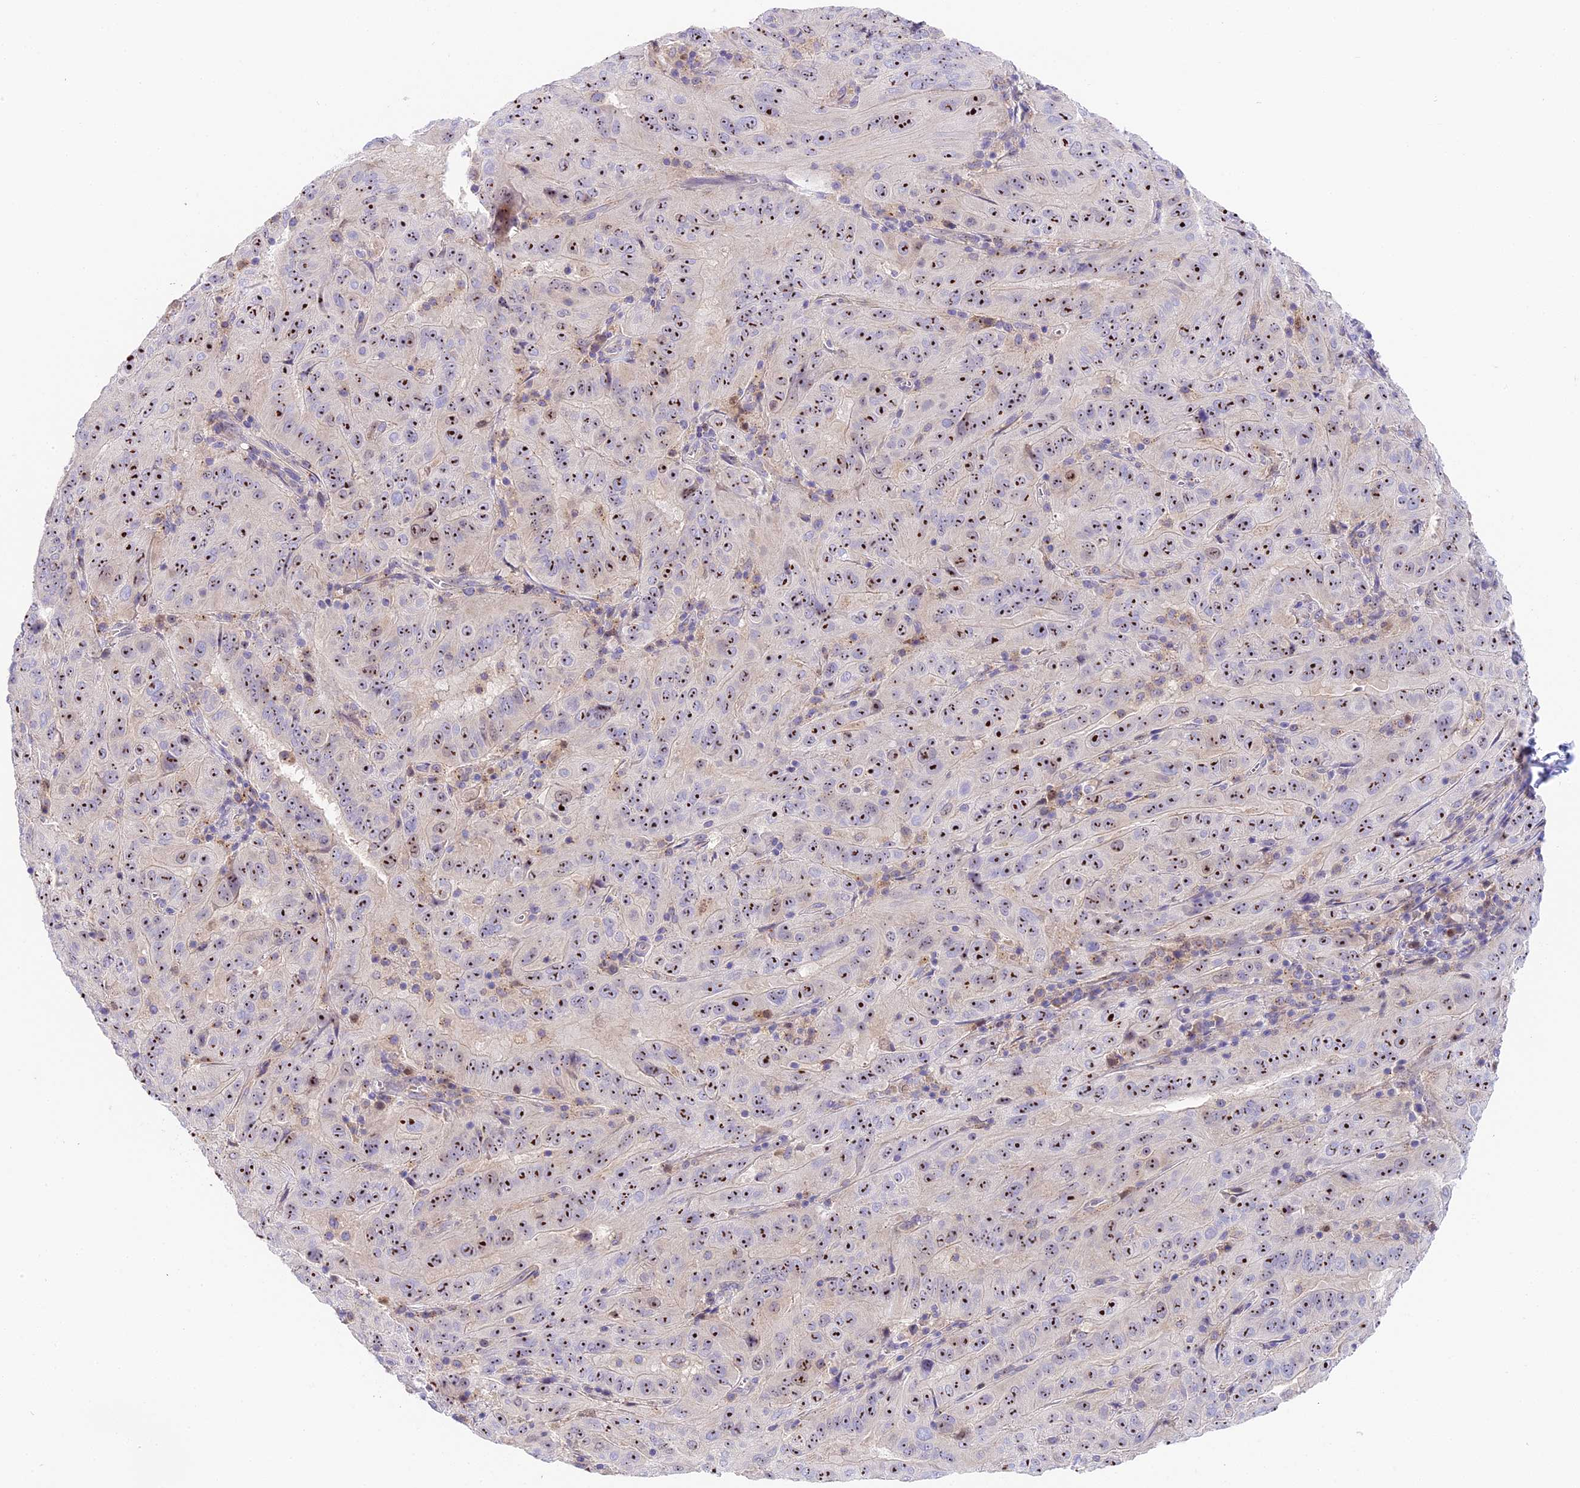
{"staining": {"intensity": "strong", "quantity": ">75%", "location": "nuclear"}, "tissue": "pancreatic cancer", "cell_type": "Tumor cells", "image_type": "cancer", "snomed": [{"axis": "morphology", "description": "Adenocarcinoma, NOS"}, {"axis": "topography", "description": "Pancreas"}], "caption": "DAB immunohistochemical staining of human pancreatic cancer (adenocarcinoma) exhibits strong nuclear protein staining in about >75% of tumor cells.", "gene": "RAD51", "patient": {"sex": "male", "age": 63}}